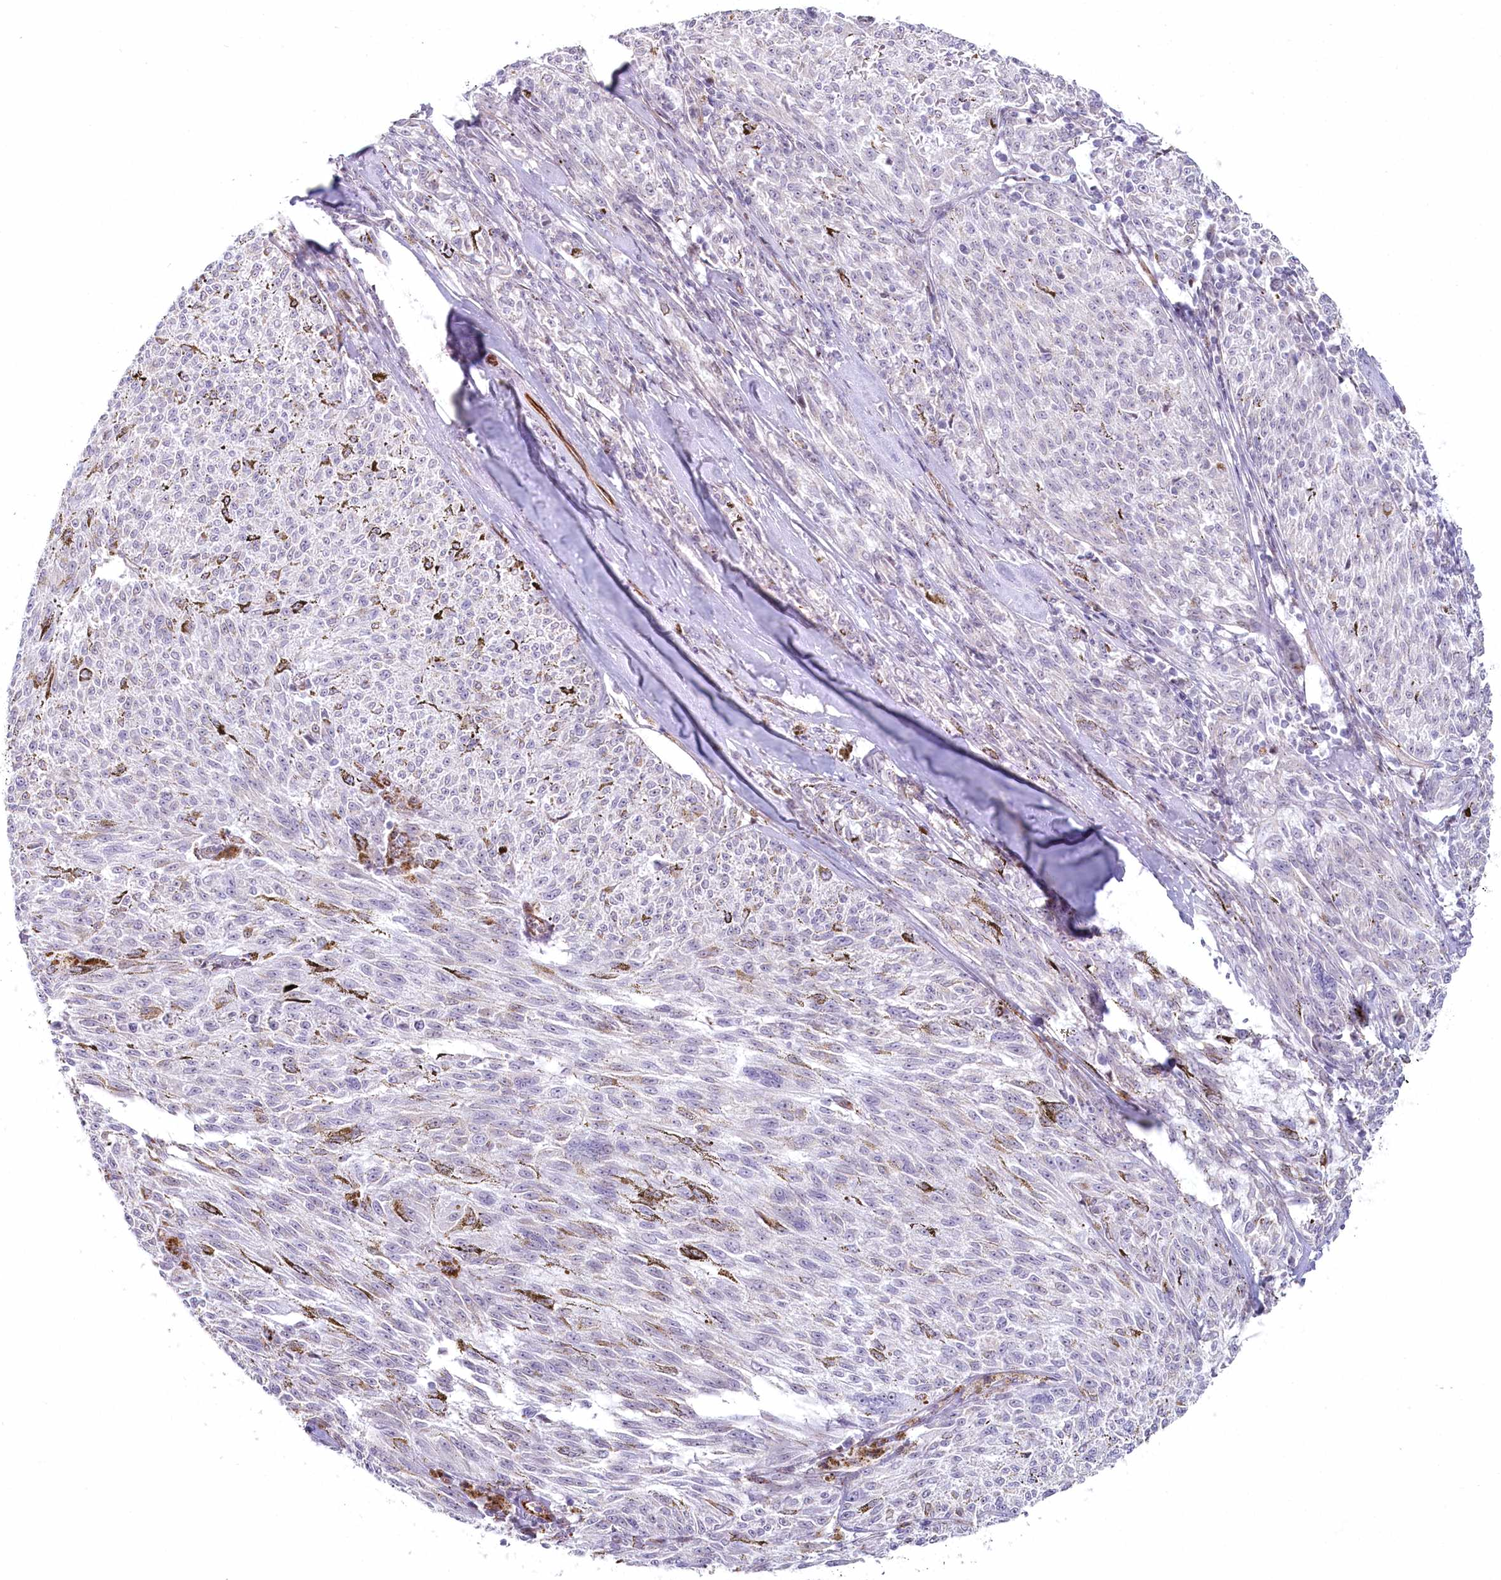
{"staining": {"intensity": "negative", "quantity": "none", "location": "none"}, "tissue": "melanoma", "cell_type": "Tumor cells", "image_type": "cancer", "snomed": [{"axis": "morphology", "description": "Malignant melanoma, NOS"}, {"axis": "topography", "description": "Skin"}], "caption": "Immunohistochemistry image of neoplastic tissue: human melanoma stained with DAB shows no significant protein expression in tumor cells.", "gene": "ABHD8", "patient": {"sex": "female", "age": 72}}